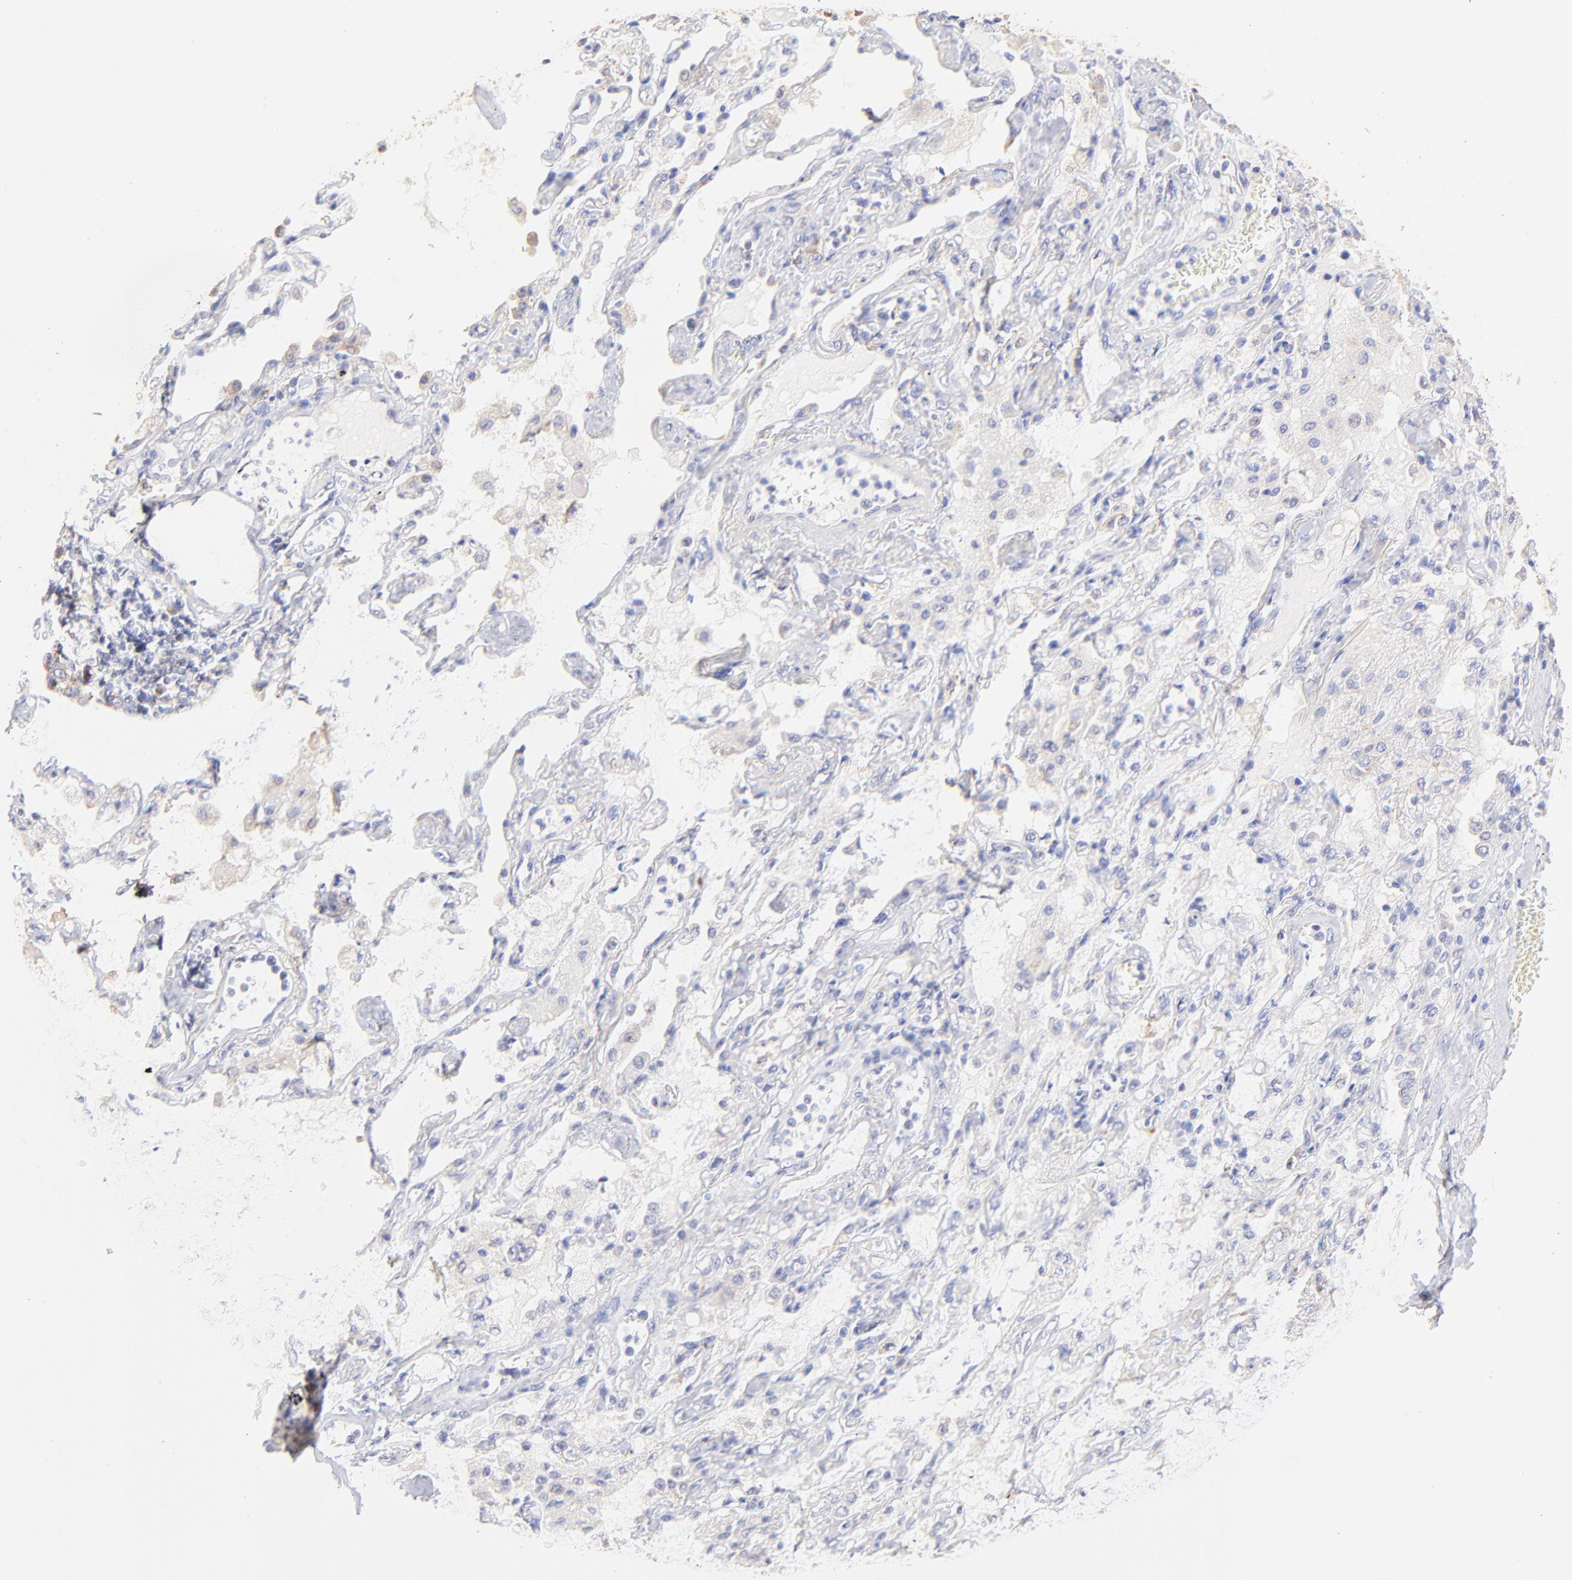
{"staining": {"intensity": "weak", "quantity": "<25%", "location": "cytoplasmic/membranous"}, "tissue": "lung cancer", "cell_type": "Tumor cells", "image_type": "cancer", "snomed": [{"axis": "morphology", "description": "Squamous cell carcinoma, NOS"}, {"axis": "topography", "description": "Lung"}], "caption": "IHC photomicrograph of neoplastic tissue: human squamous cell carcinoma (lung) stained with DAB exhibits no significant protein positivity in tumor cells. (DAB (3,3'-diaminobenzidine) immunohistochemistry (IHC) visualized using brightfield microscopy, high magnification).", "gene": "RPL30", "patient": {"sex": "female", "age": 76}}